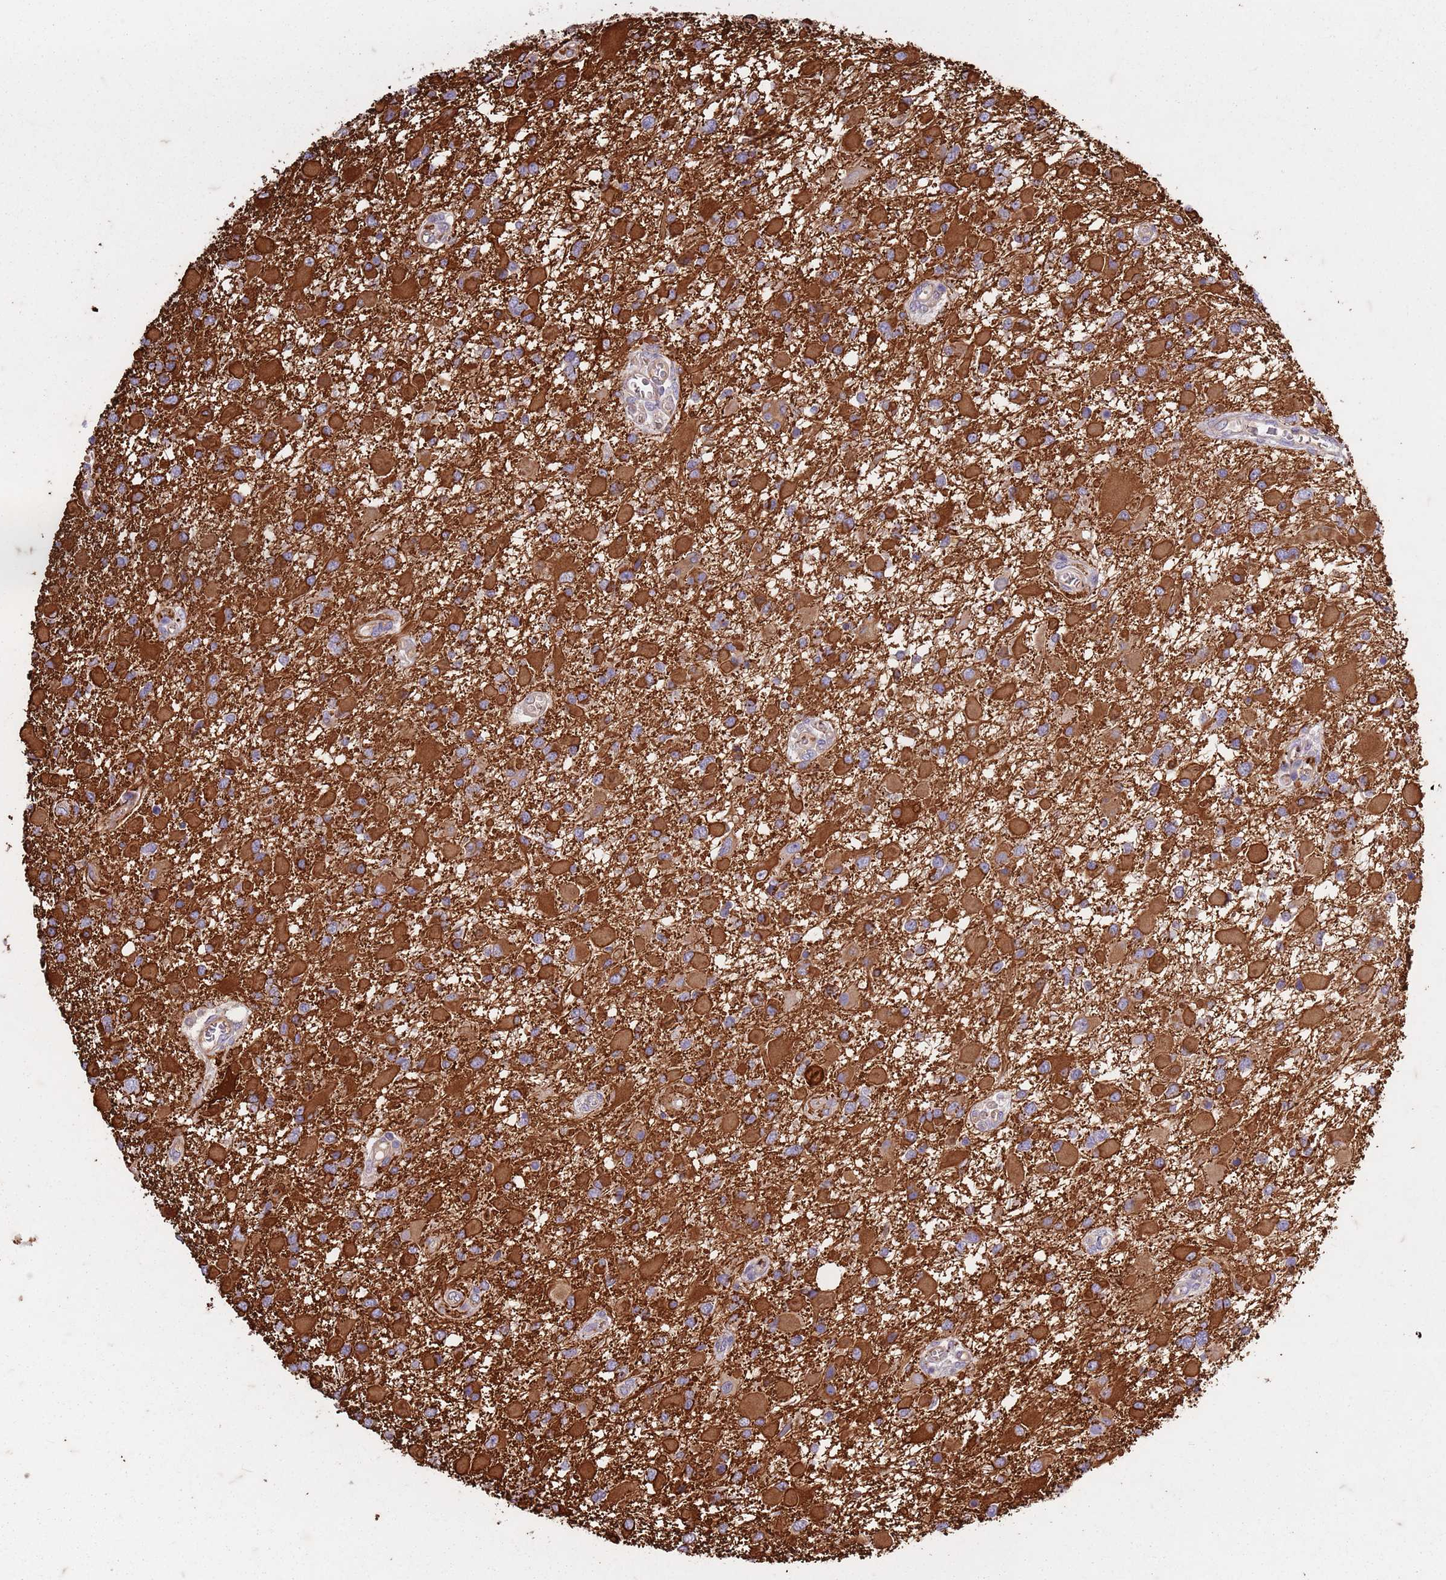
{"staining": {"intensity": "strong", "quantity": ">75%", "location": "cytoplasmic/membranous"}, "tissue": "glioma", "cell_type": "Tumor cells", "image_type": "cancer", "snomed": [{"axis": "morphology", "description": "Glioma, malignant, High grade"}, {"axis": "topography", "description": "Brain"}], "caption": "This image exhibits immunohistochemistry (IHC) staining of malignant glioma (high-grade), with high strong cytoplasmic/membranous staining in approximately >75% of tumor cells.", "gene": "TAS2R38", "patient": {"sex": "male", "age": 53}}